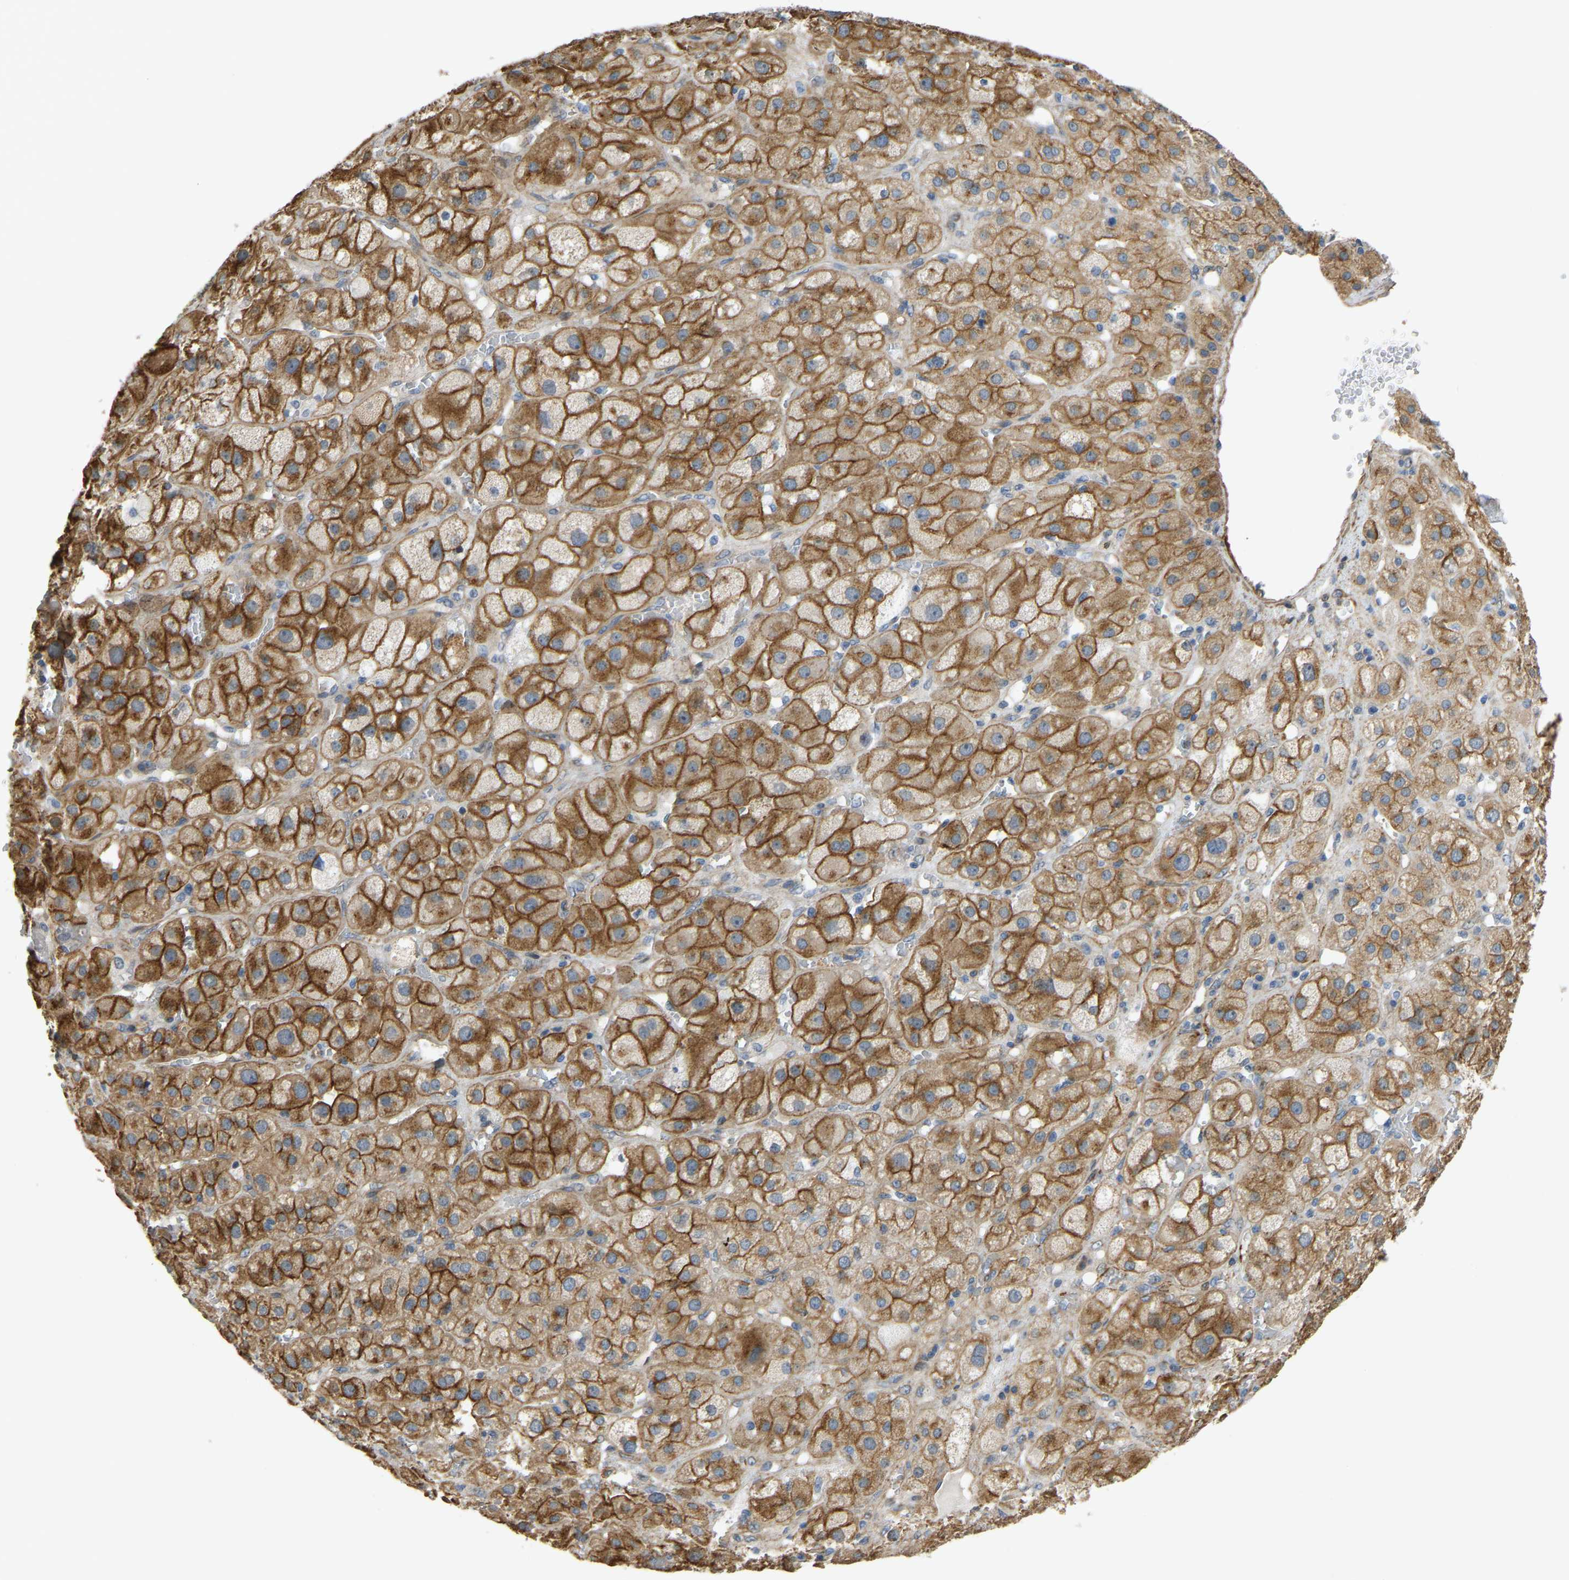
{"staining": {"intensity": "moderate", "quantity": ">75%", "location": "cytoplasmic/membranous"}, "tissue": "adrenal gland", "cell_type": "Glandular cells", "image_type": "normal", "snomed": [{"axis": "morphology", "description": "Normal tissue, NOS"}, {"axis": "topography", "description": "Adrenal gland"}], "caption": "Glandular cells exhibit medium levels of moderate cytoplasmic/membranous positivity in about >75% of cells in benign adrenal gland. (Stains: DAB (3,3'-diaminobenzidine) in brown, nuclei in blue, Microscopy: brightfield microscopy at high magnification).", "gene": "KIAA1671", "patient": {"sex": "female", "age": 47}}